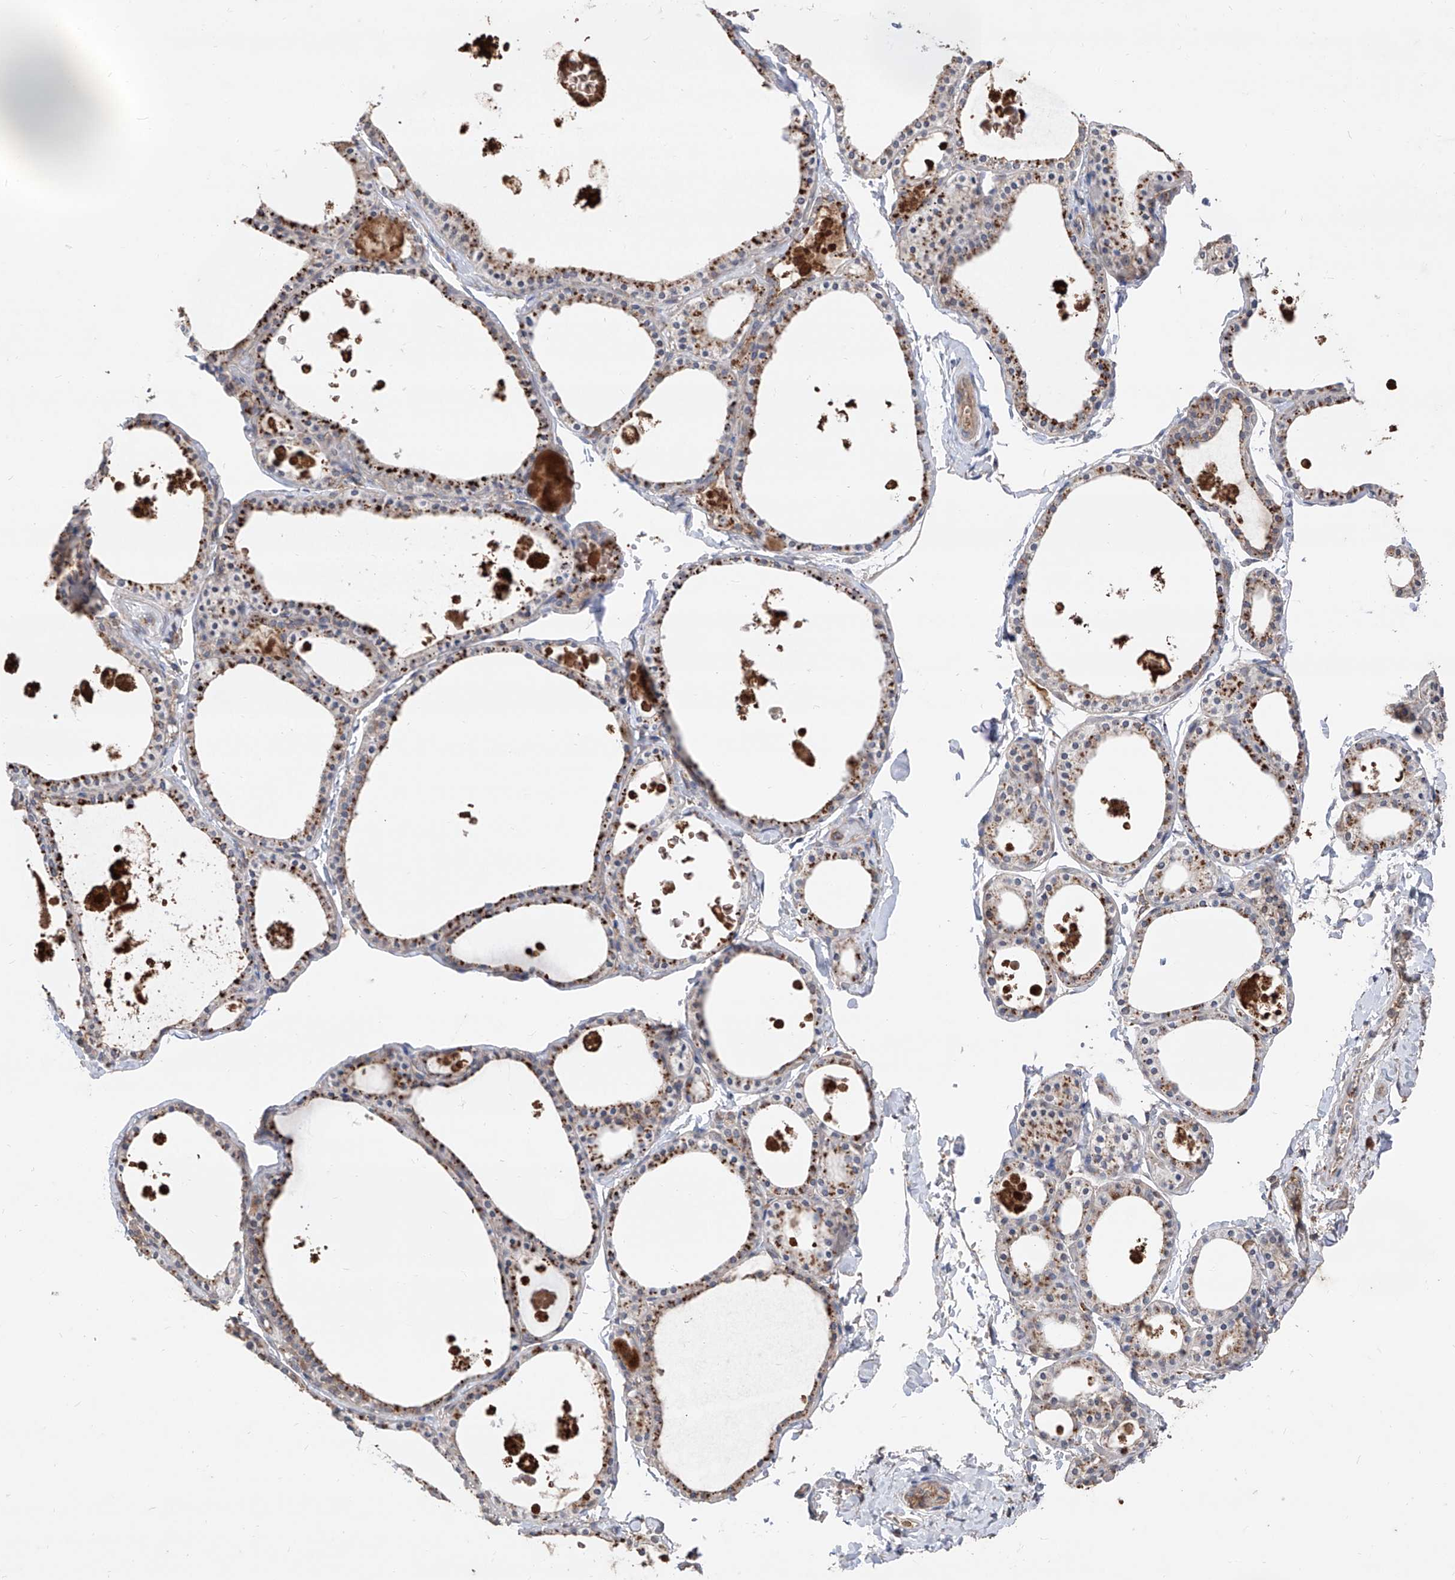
{"staining": {"intensity": "moderate", "quantity": "25%-75%", "location": "cytoplasmic/membranous"}, "tissue": "thyroid gland", "cell_type": "Glandular cells", "image_type": "normal", "snomed": [{"axis": "morphology", "description": "Normal tissue, NOS"}, {"axis": "topography", "description": "Thyroid gland"}], "caption": "A brown stain highlights moderate cytoplasmic/membranous positivity of a protein in glandular cells of unremarkable thyroid gland.", "gene": "EDN1", "patient": {"sex": "male", "age": 56}}